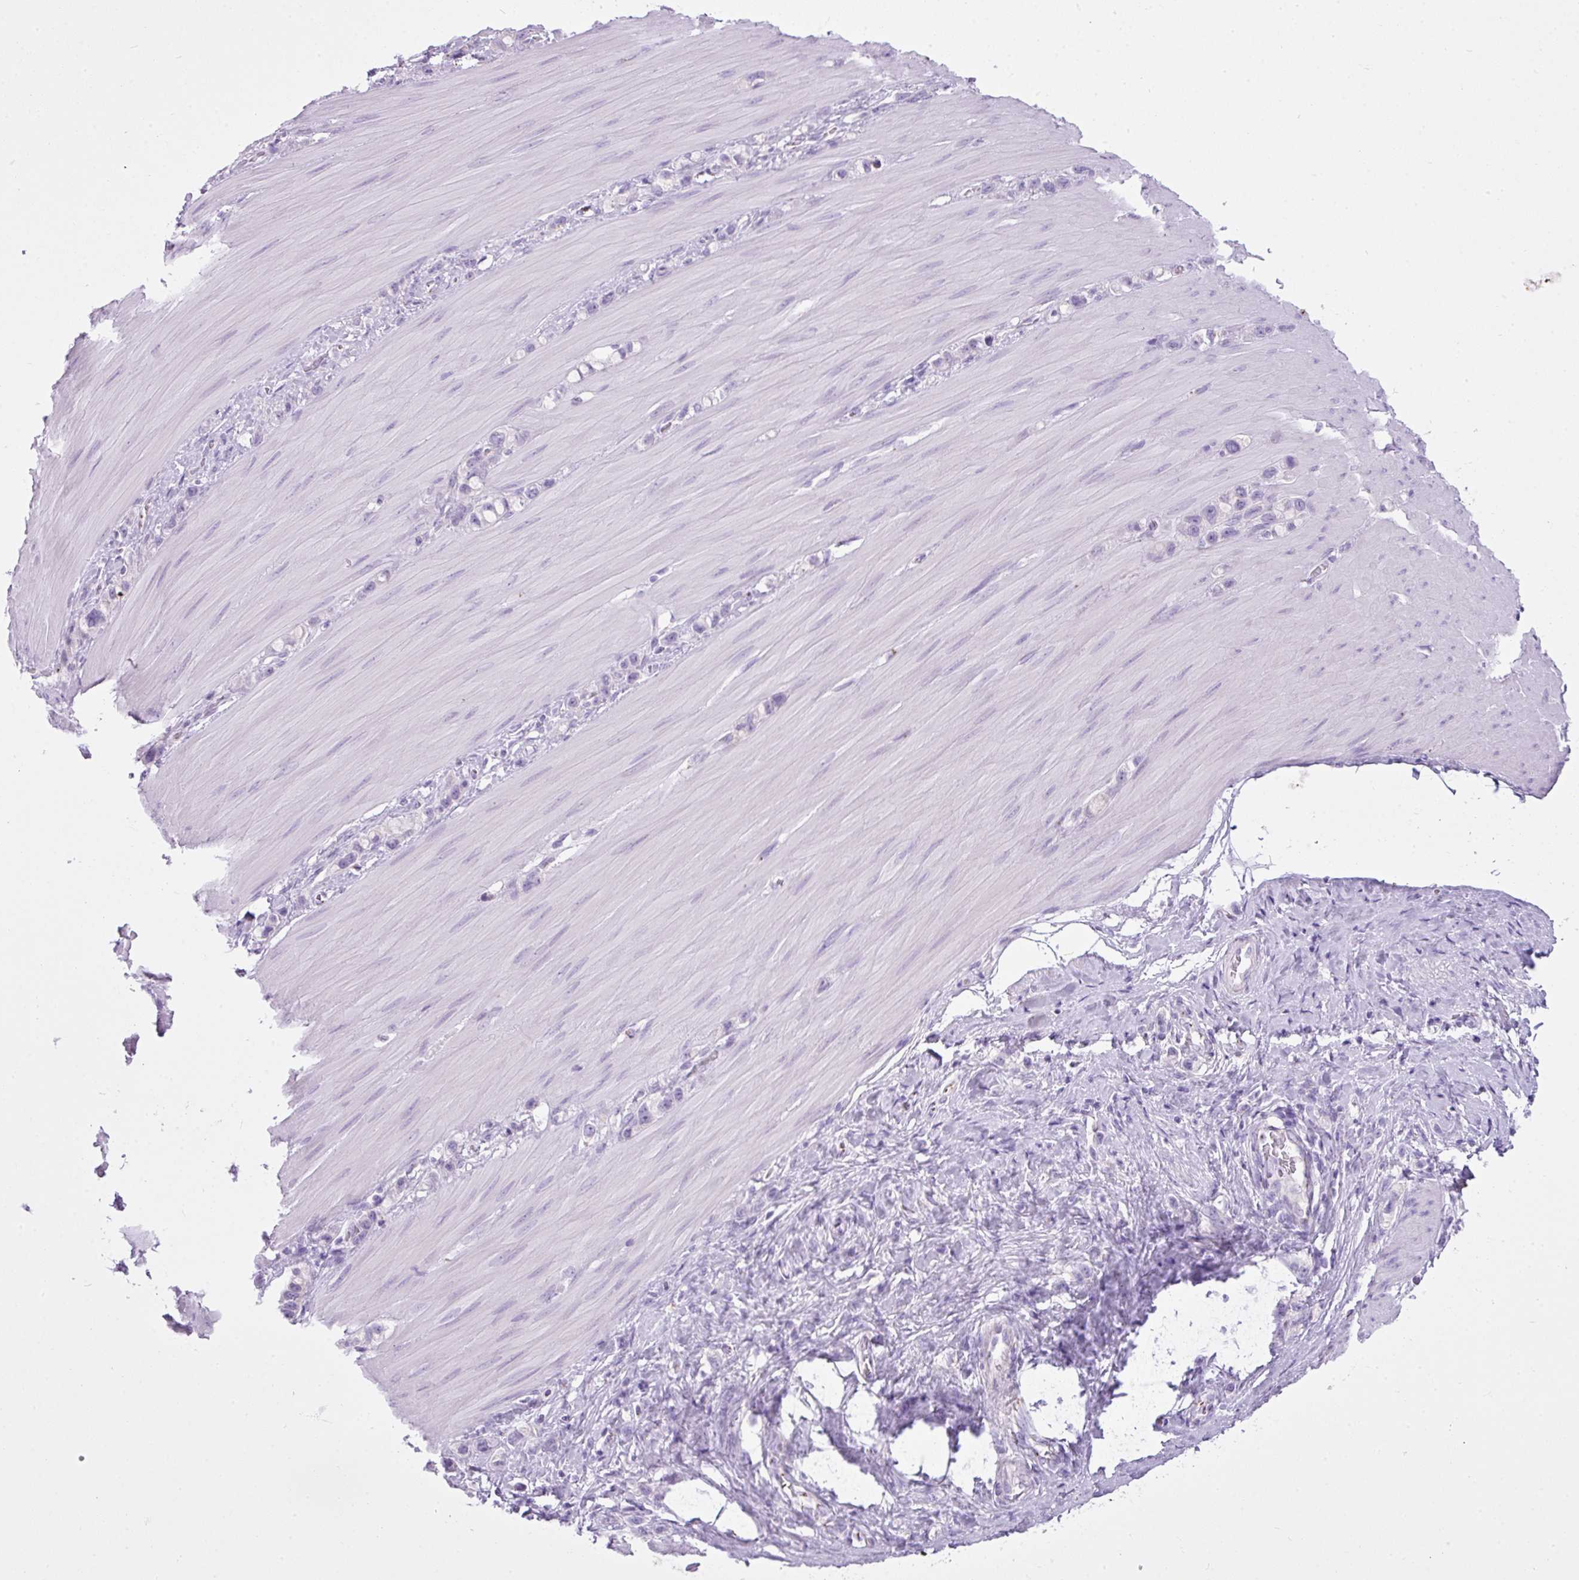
{"staining": {"intensity": "negative", "quantity": "none", "location": "none"}, "tissue": "stomach cancer", "cell_type": "Tumor cells", "image_type": "cancer", "snomed": [{"axis": "morphology", "description": "Adenocarcinoma, NOS"}, {"axis": "topography", "description": "Stomach"}], "caption": "High magnification brightfield microscopy of stomach adenocarcinoma stained with DAB (3,3'-diaminobenzidine) (brown) and counterstained with hematoxylin (blue): tumor cells show no significant expression. (IHC, brightfield microscopy, high magnification).", "gene": "FAM43A", "patient": {"sex": "female", "age": 65}}